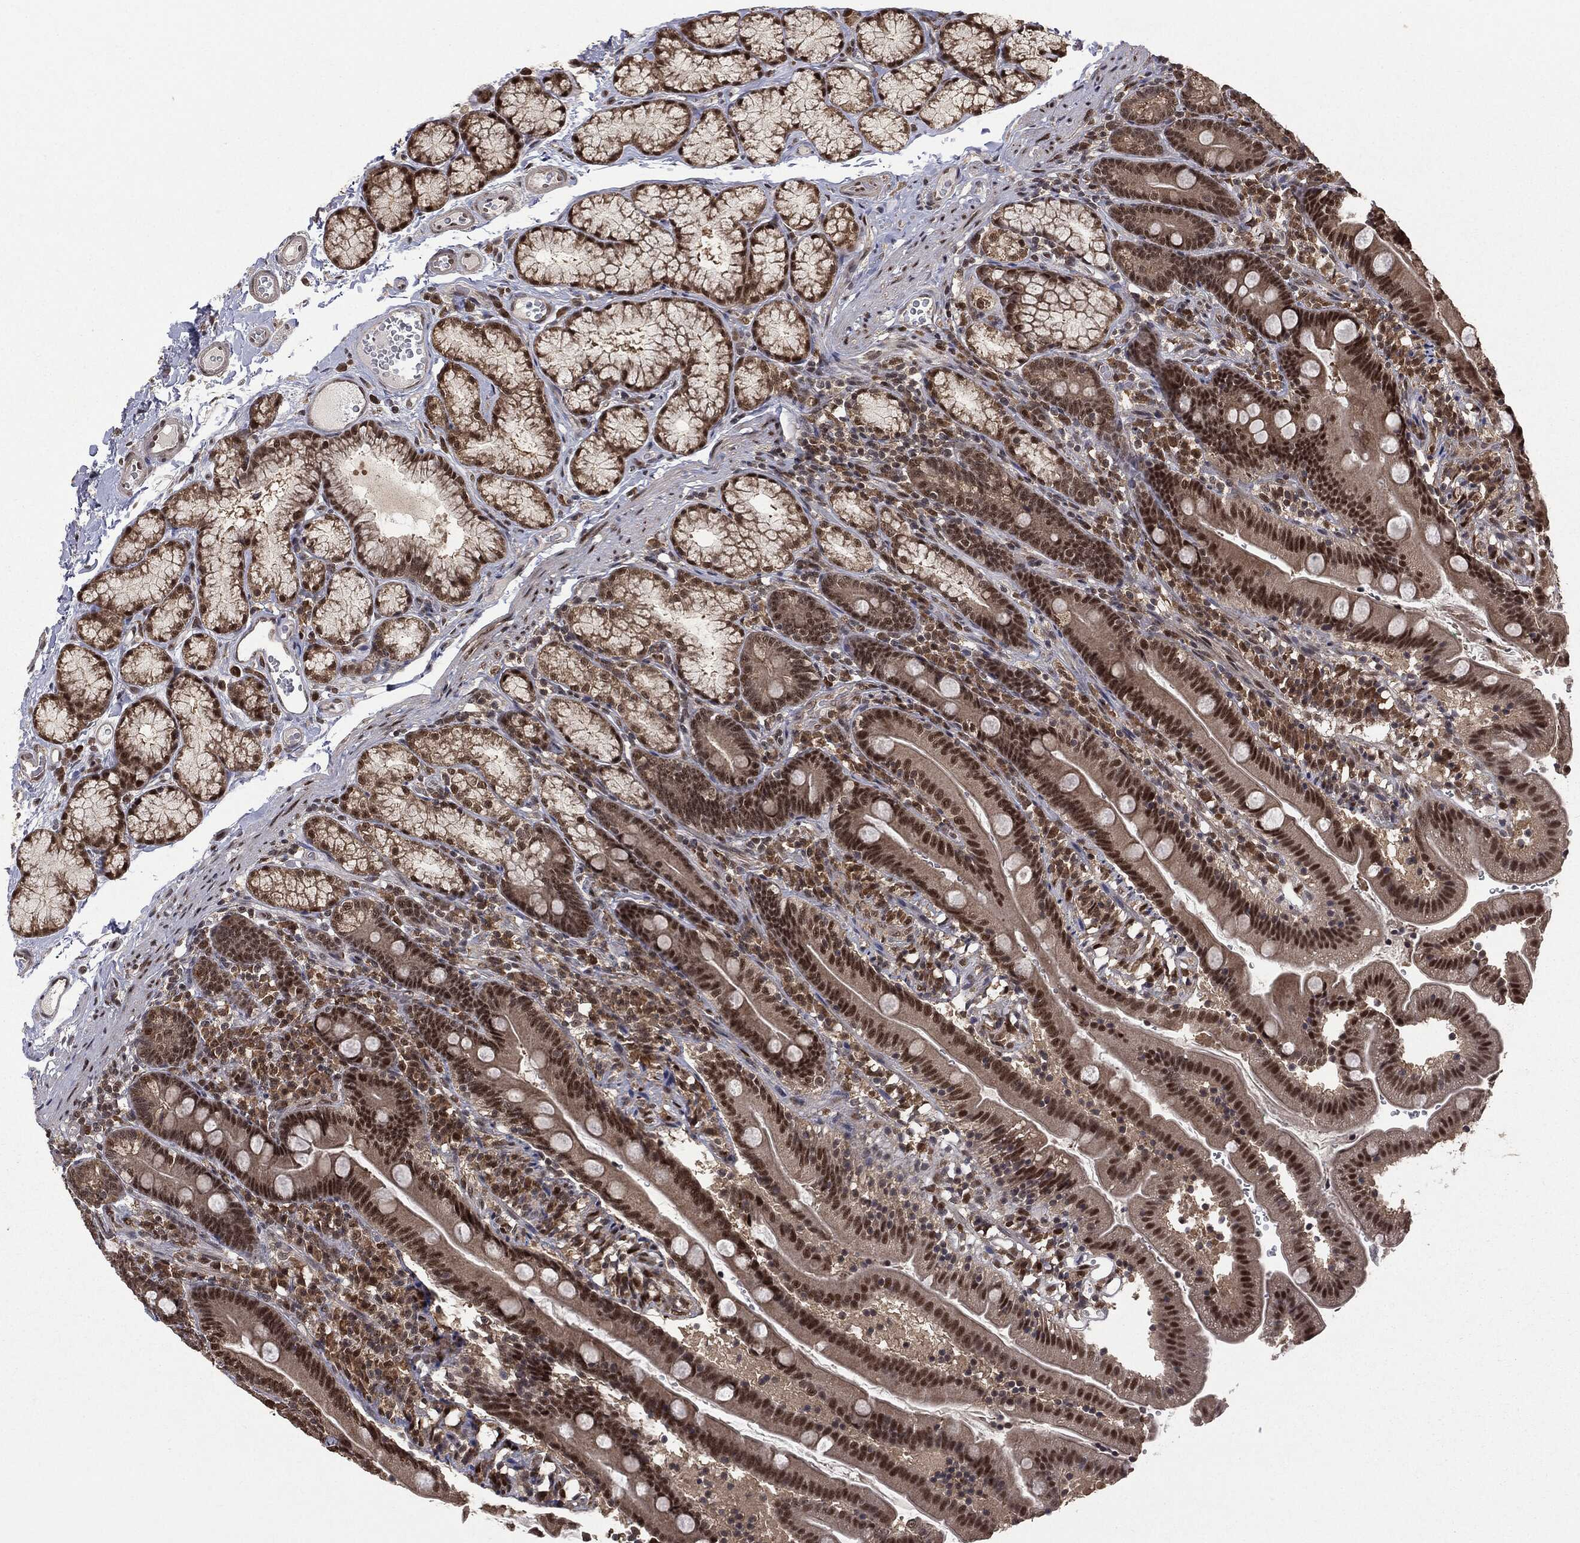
{"staining": {"intensity": "strong", "quantity": ">75%", "location": "nuclear"}, "tissue": "duodenum", "cell_type": "Glandular cells", "image_type": "normal", "snomed": [{"axis": "morphology", "description": "Normal tissue, NOS"}, {"axis": "topography", "description": "Duodenum"}], "caption": "A brown stain labels strong nuclear expression of a protein in glandular cells of unremarkable duodenum. (DAB IHC, brown staining for protein, blue staining for nuclei).", "gene": "JMJD6", "patient": {"sex": "female", "age": 67}}